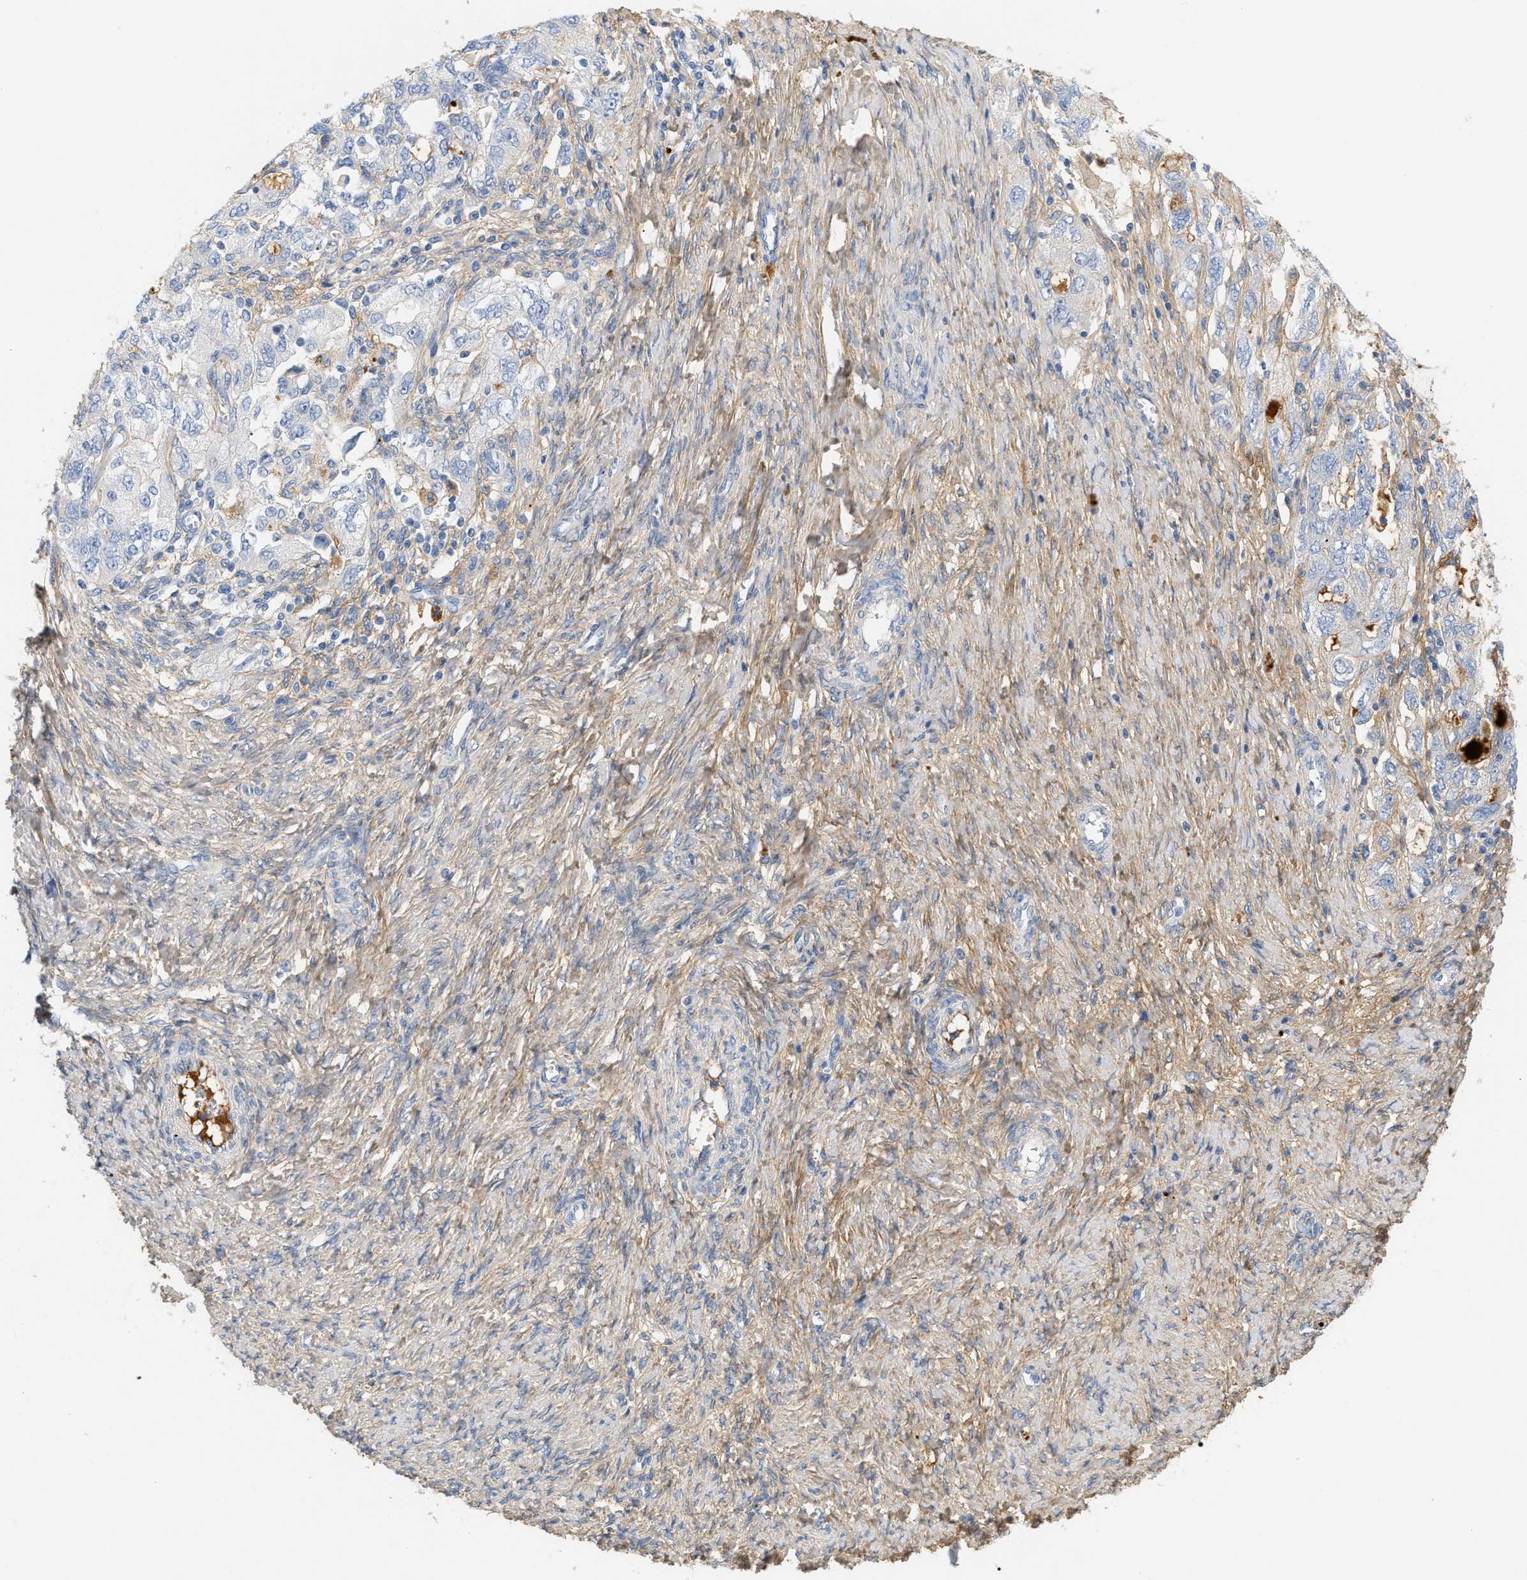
{"staining": {"intensity": "negative", "quantity": "none", "location": "none"}, "tissue": "ovarian cancer", "cell_type": "Tumor cells", "image_type": "cancer", "snomed": [{"axis": "morphology", "description": "Carcinoma, NOS"}, {"axis": "morphology", "description": "Cystadenocarcinoma, serous, NOS"}, {"axis": "topography", "description": "Ovary"}], "caption": "Immunohistochemistry (IHC) micrograph of carcinoma (ovarian) stained for a protein (brown), which shows no positivity in tumor cells. (Brightfield microscopy of DAB immunohistochemistry at high magnification).", "gene": "CFH", "patient": {"sex": "female", "age": 69}}